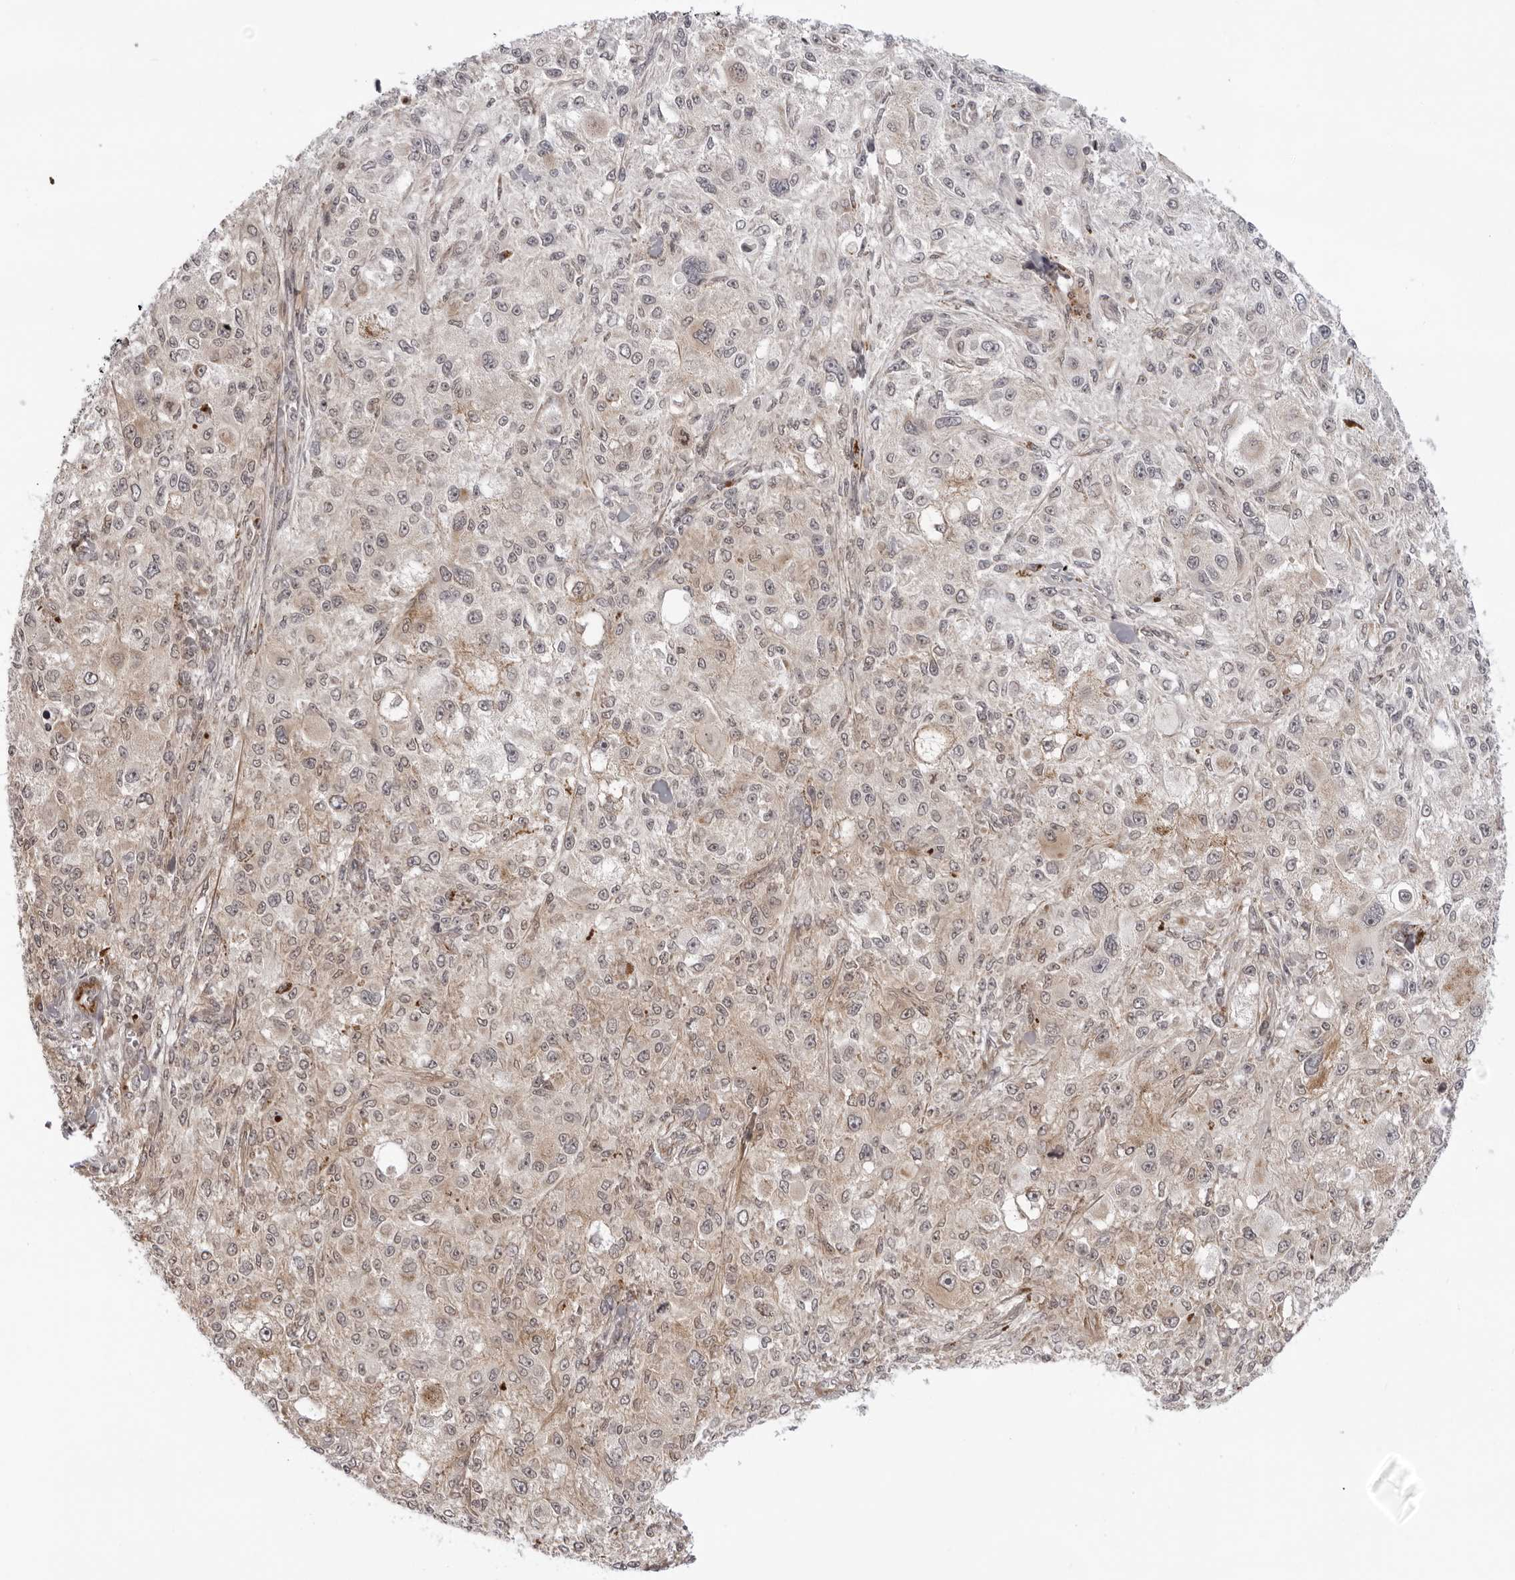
{"staining": {"intensity": "moderate", "quantity": "<25%", "location": "cytoplasmic/membranous"}, "tissue": "melanoma", "cell_type": "Tumor cells", "image_type": "cancer", "snomed": [{"axis": "morphology", "description": "Necrosis, NOS"}, {"axis": "morphology", "description": "Malignant melanoma, NOS"}, {"axis": "topography", "description": "Skin"}], "caption": "Protein staining of melanoma tissue shows moderate cytoplasmic/membranous staining in approximately <25% of tumor cells.", "gene": "SRGAP2", "patient": {"sex": "female", "age": 87}}